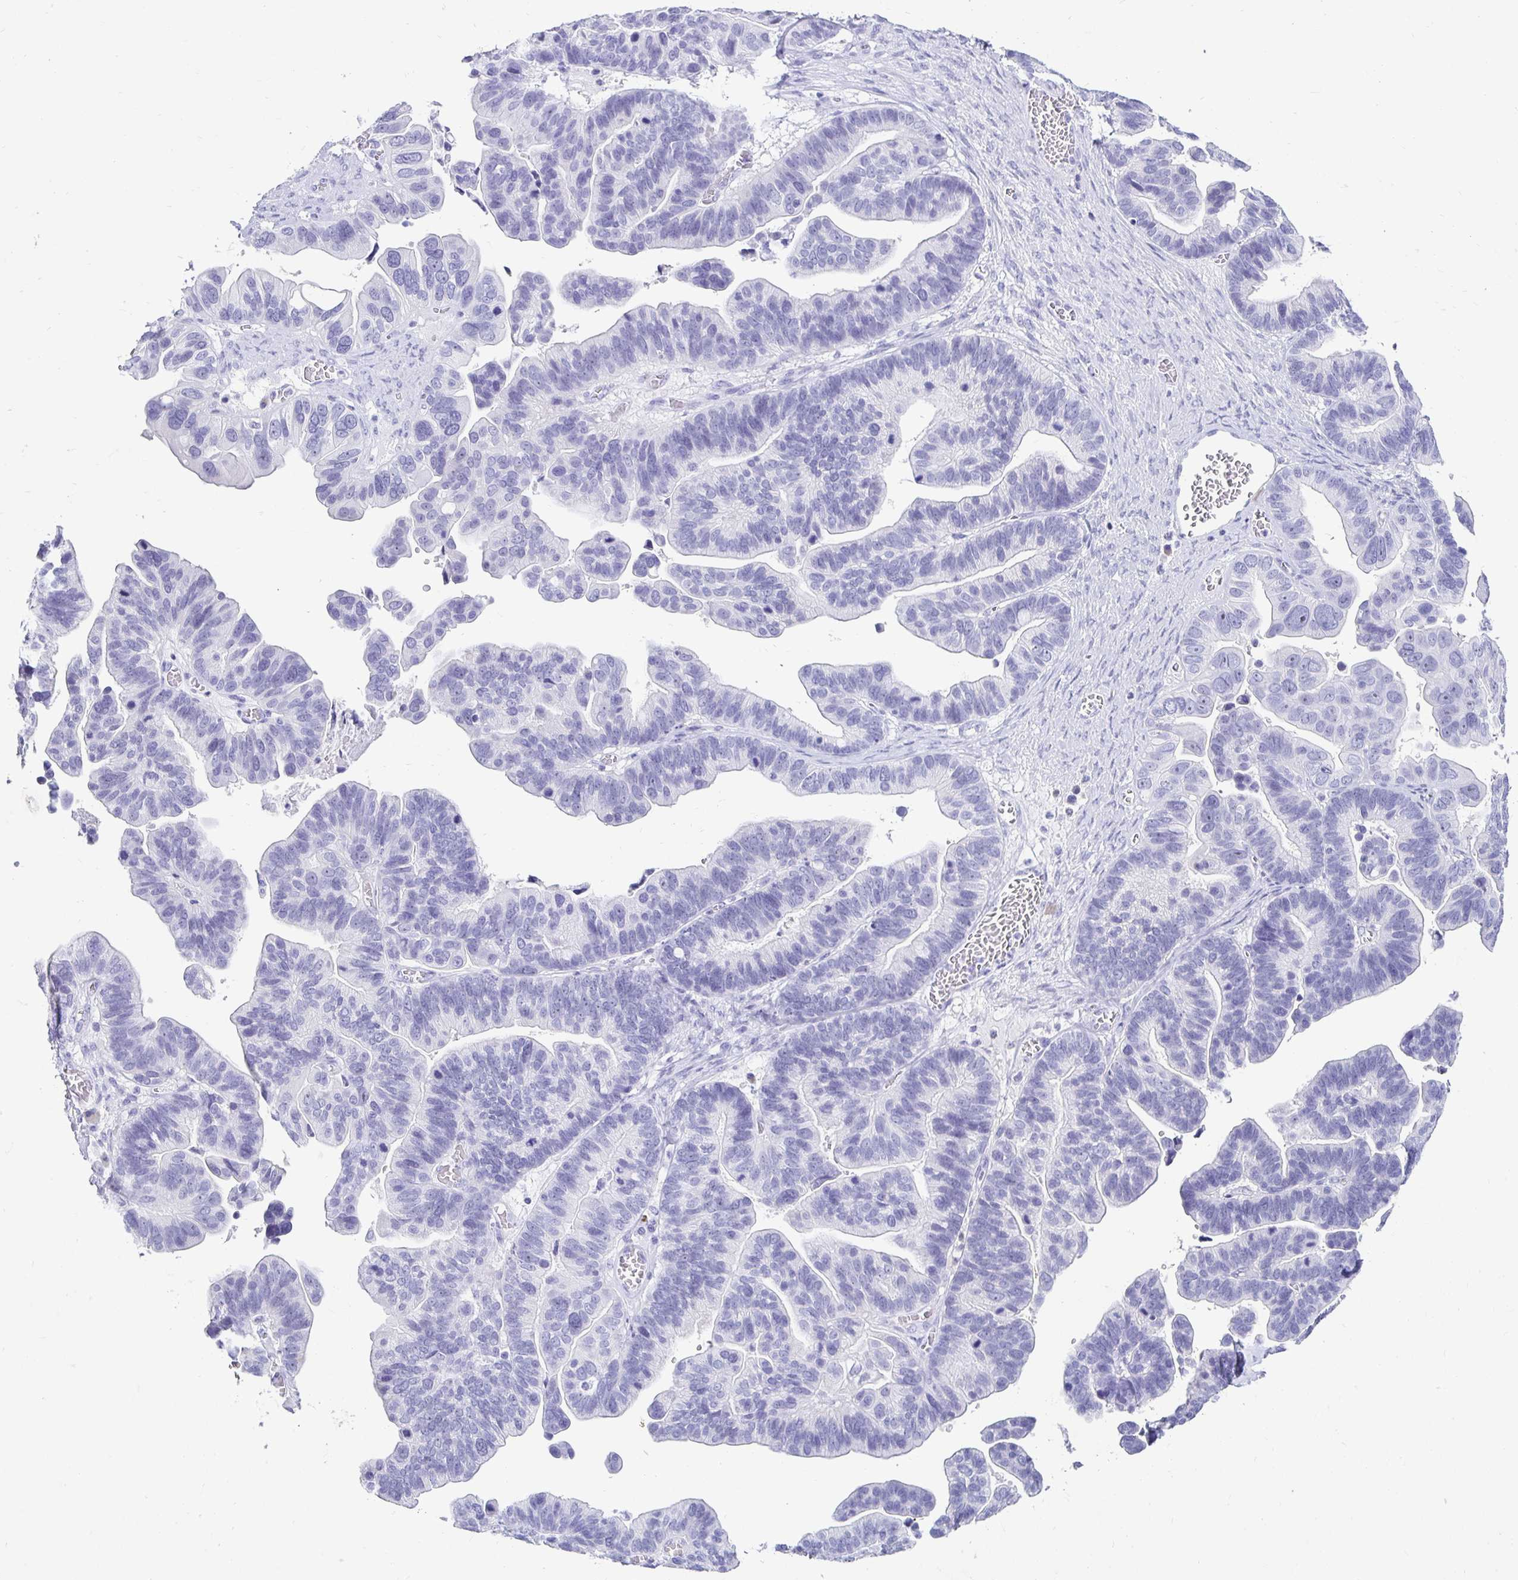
{"staining": {"intensity": "negative", "quantity": "none", "location": "none"}, "tissue": "ovarian cancer", "cell_type": "Tumor cells", "image_type": "cancer", "snomed": [{"axis": "morphology", "description": "Cystadenocarcinoma, serous, NOS"}, {"axis": "topography", "description": "Ovary"}], "caption": "Tumor cells are negative for protein expression in human serous cystadenocarcinoma (ovarian). (Stains: DAB IHC with hematoxylin counter stain, Microscopy: brightfield microscopy at high magnification).", "gene": "CST6", "patient": {"sex": "female", "age": 56}}